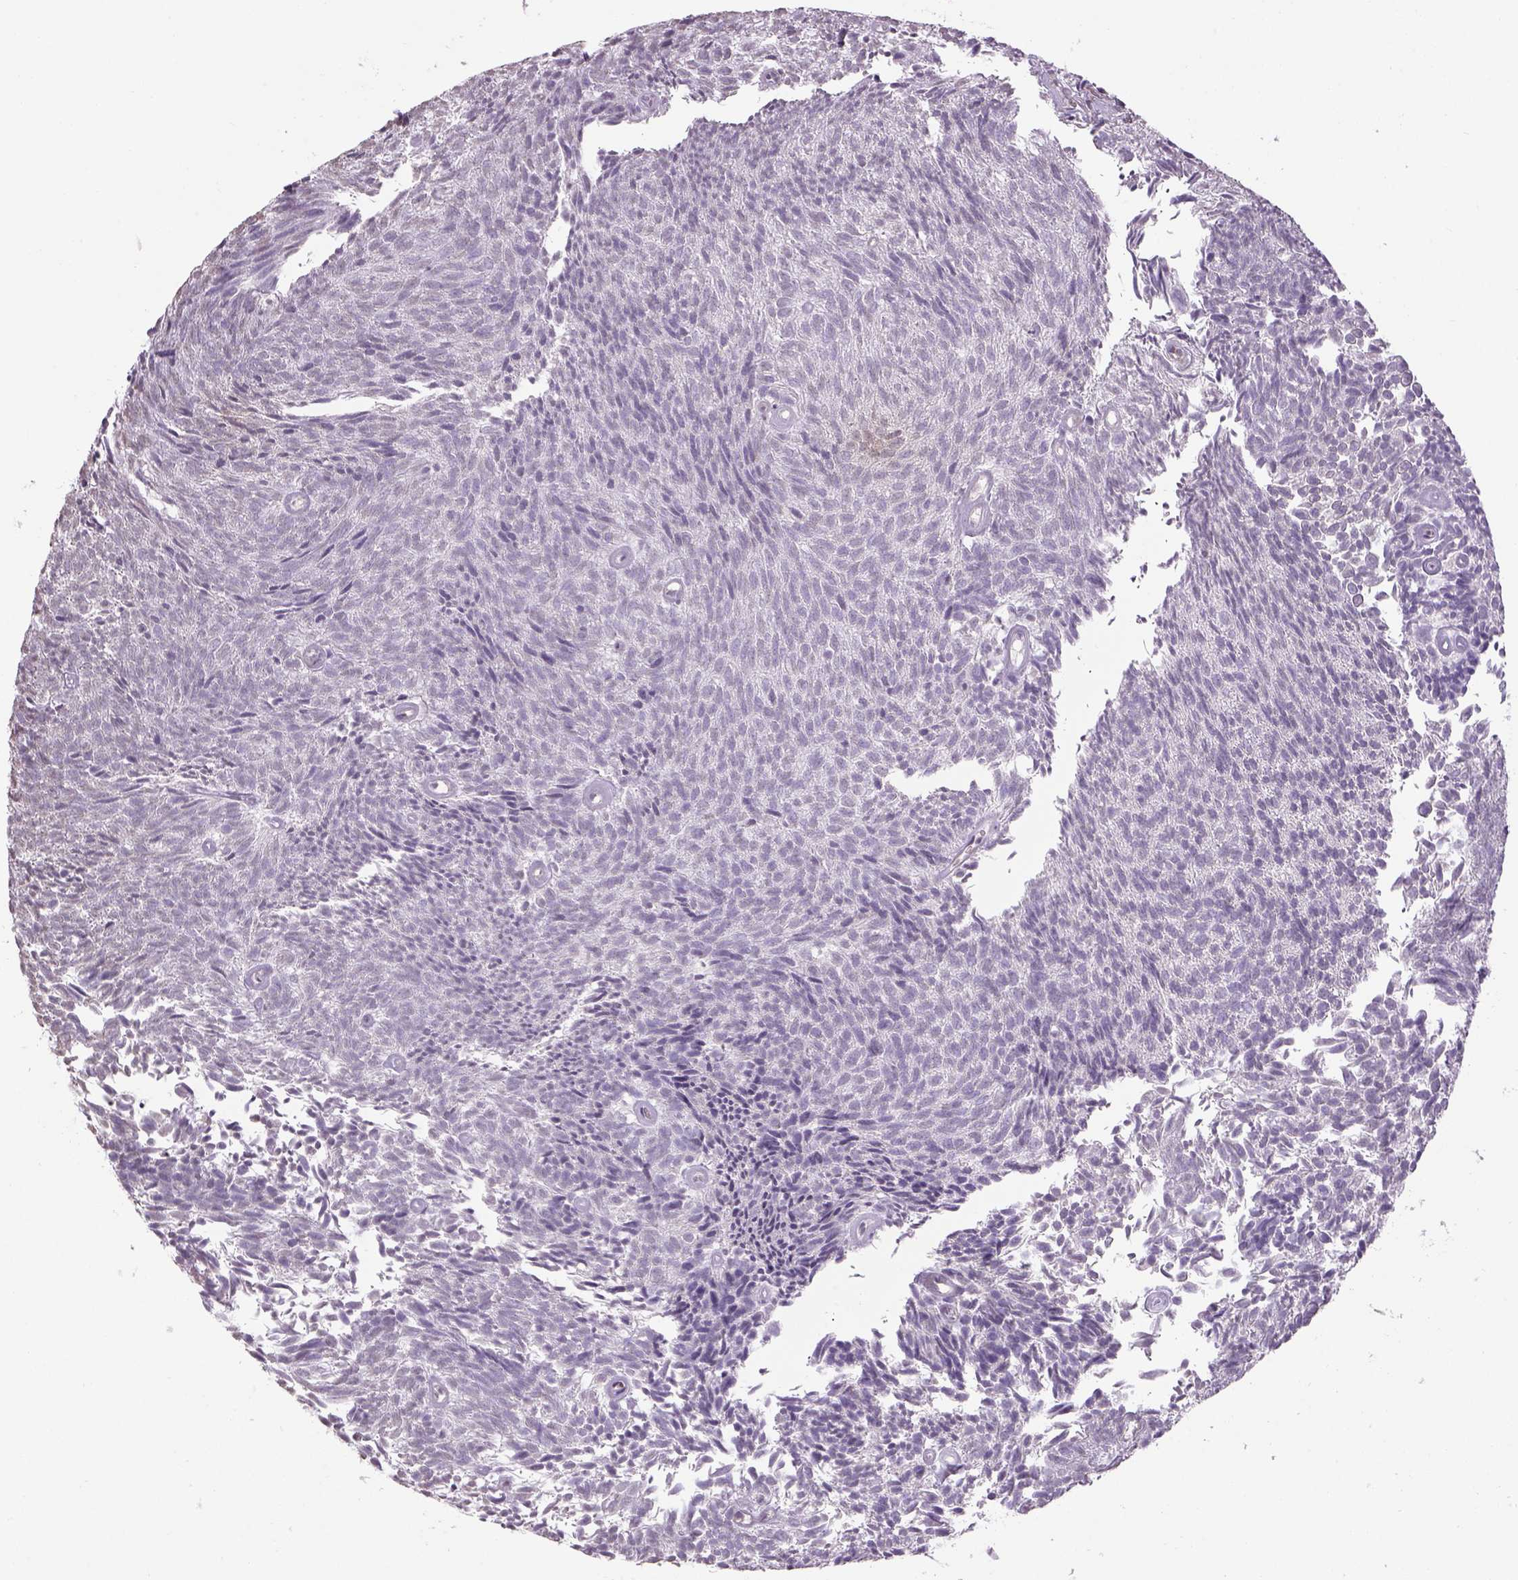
{"staining": {"intensity": "negative", "quantity": "none", "location": "none"}, "tissue": "urothelial cancer", "cell_type": "Tumor cells", "image_type": "cancer", "snomed": [{"axis": "morphology", "description": "Urothelial carcinoma, Low grade"}, {"axis": "topography", "description": "Urinary bladder"}], "caption": "Low-grade urothelial carcinoma stained for a protein using immunohistochemistry displays no positivity tumor cells.", "gene": "PRRT1", "patient": {"sex": "male", "age": 77}}